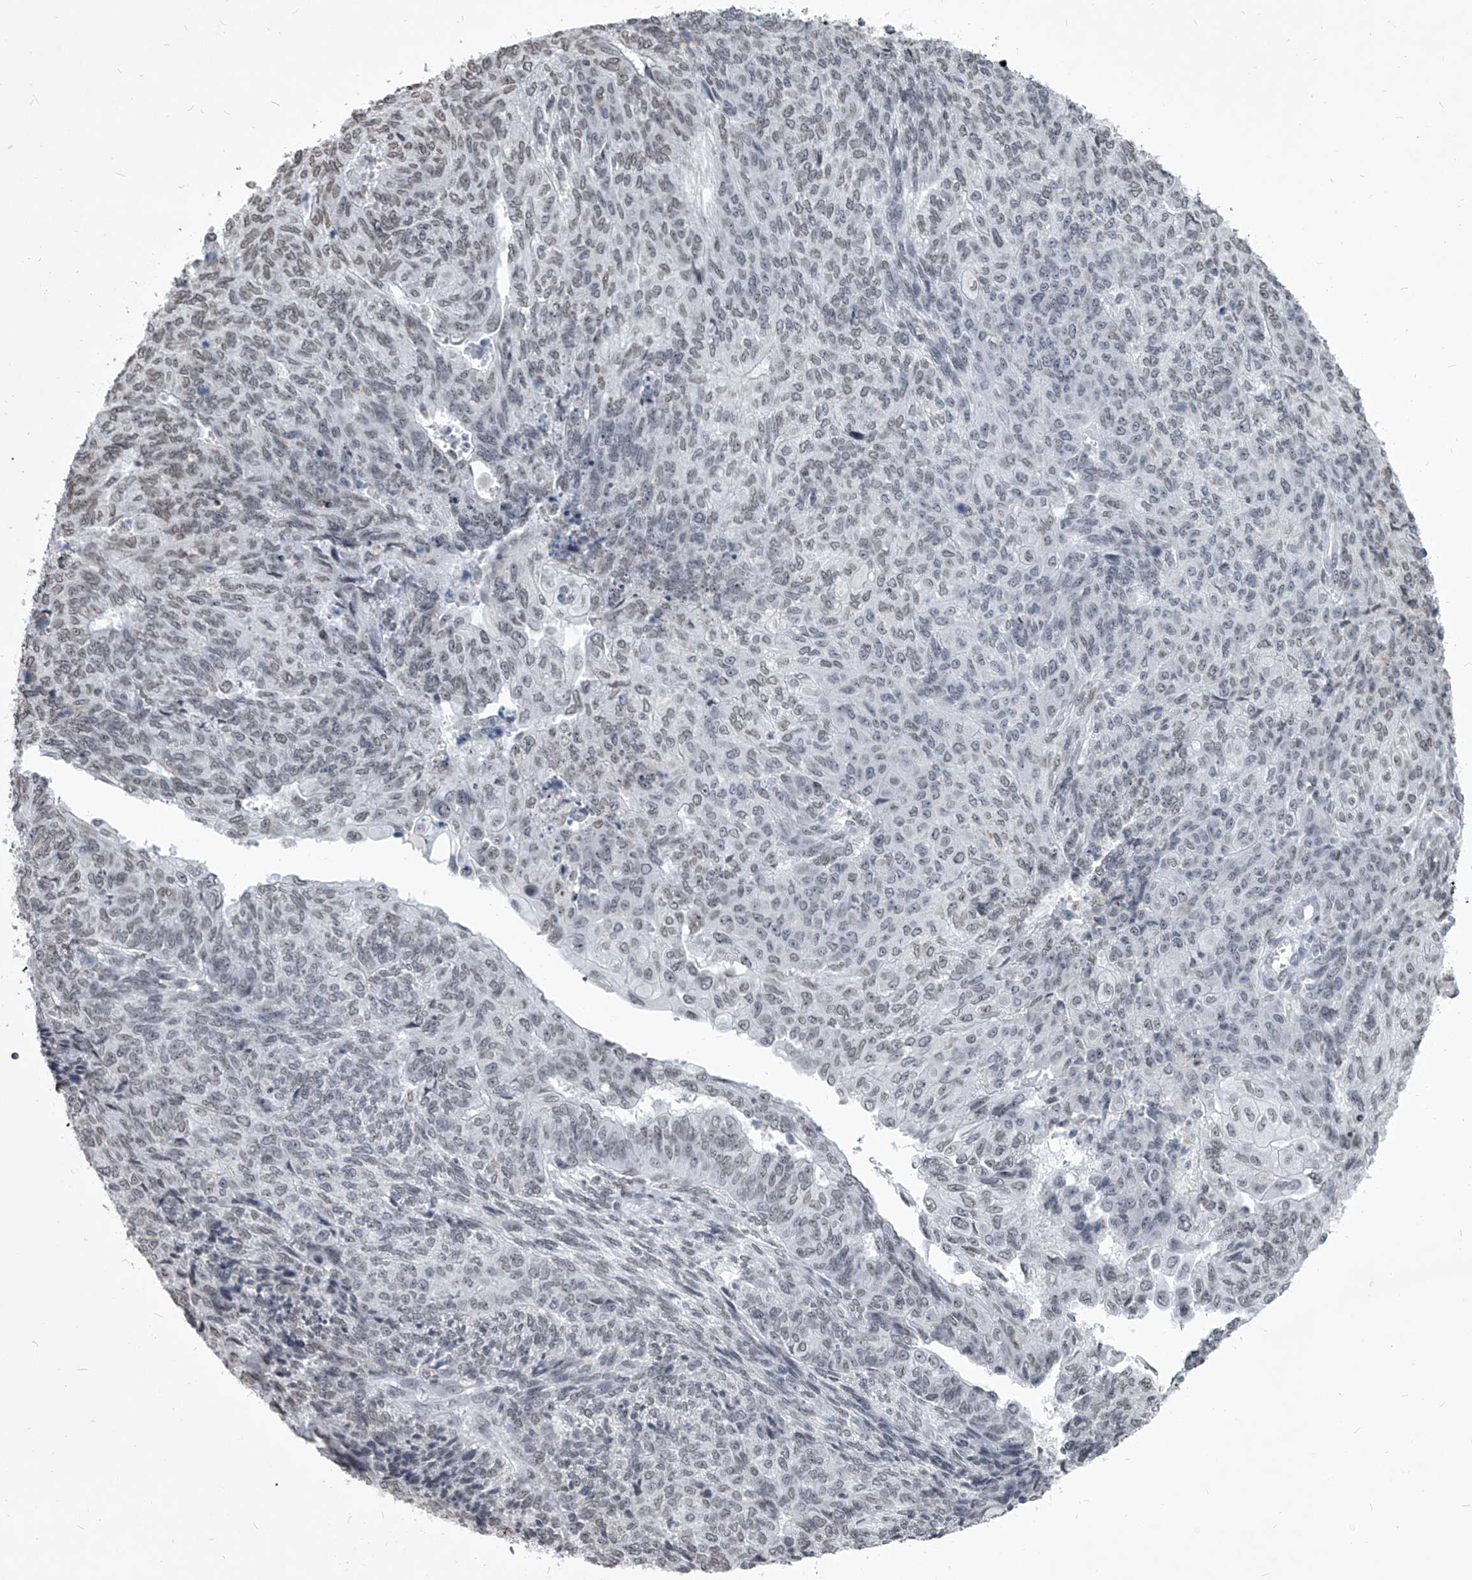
{"staining": {"intensity": "weak", "quantity": "<25%", "location": "nuclear"}, "tissue": "endometrial cancer", "cell_type": "Tumor cells", "image_type": "cancer", "snomed": [{"axis": "morphology", "description": "Adenocarcinoma, NOS"}, {"axis": "topography", "description": "Endometrium"}], "caption": "Immunohistochemical staining of human endometrial cancer (adenocarcinoma) reveals no significant positivity in tumor cells.", "gene": "PPIL4", "patient": {"sex": "female", "age": 32}}